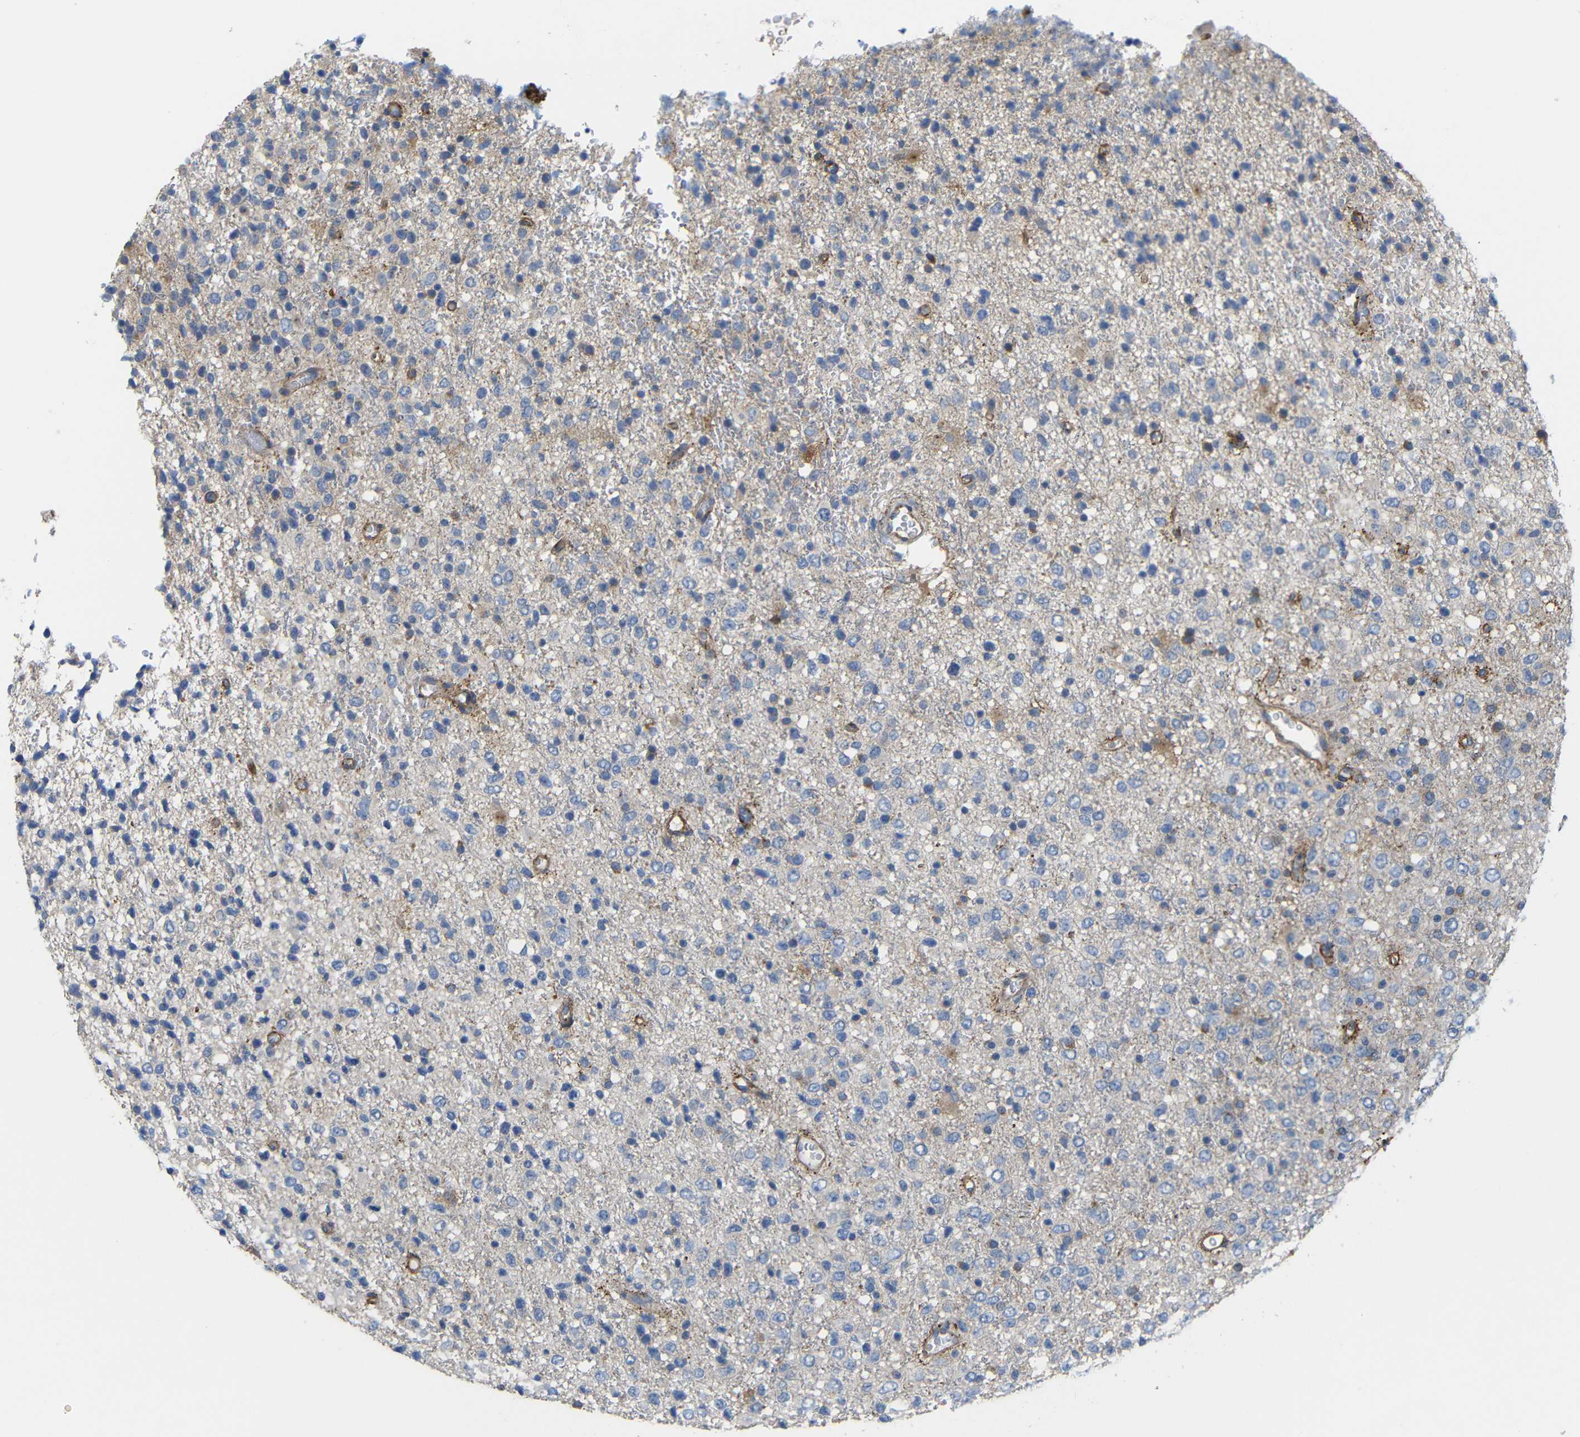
{"staining": {"intensity": "weak", "quantity": "<25%", "location": "cytoplasmic/membranous"}, "tissue": "glioma", "cell_type": "Tumor cells", "image_type": "cancer", "snomed": [{"axis": "morphology", "description": "Glioma, malignant, High grade"}, {"axis": "topography", "description": "pancreas cauda"}], "caption": "Immunohistochemistry of human malignant glioma (high-grade) displays no expression in tumor cells.", "gene": "SYPL1", "patient": {"sex": "male", "age": 60}}